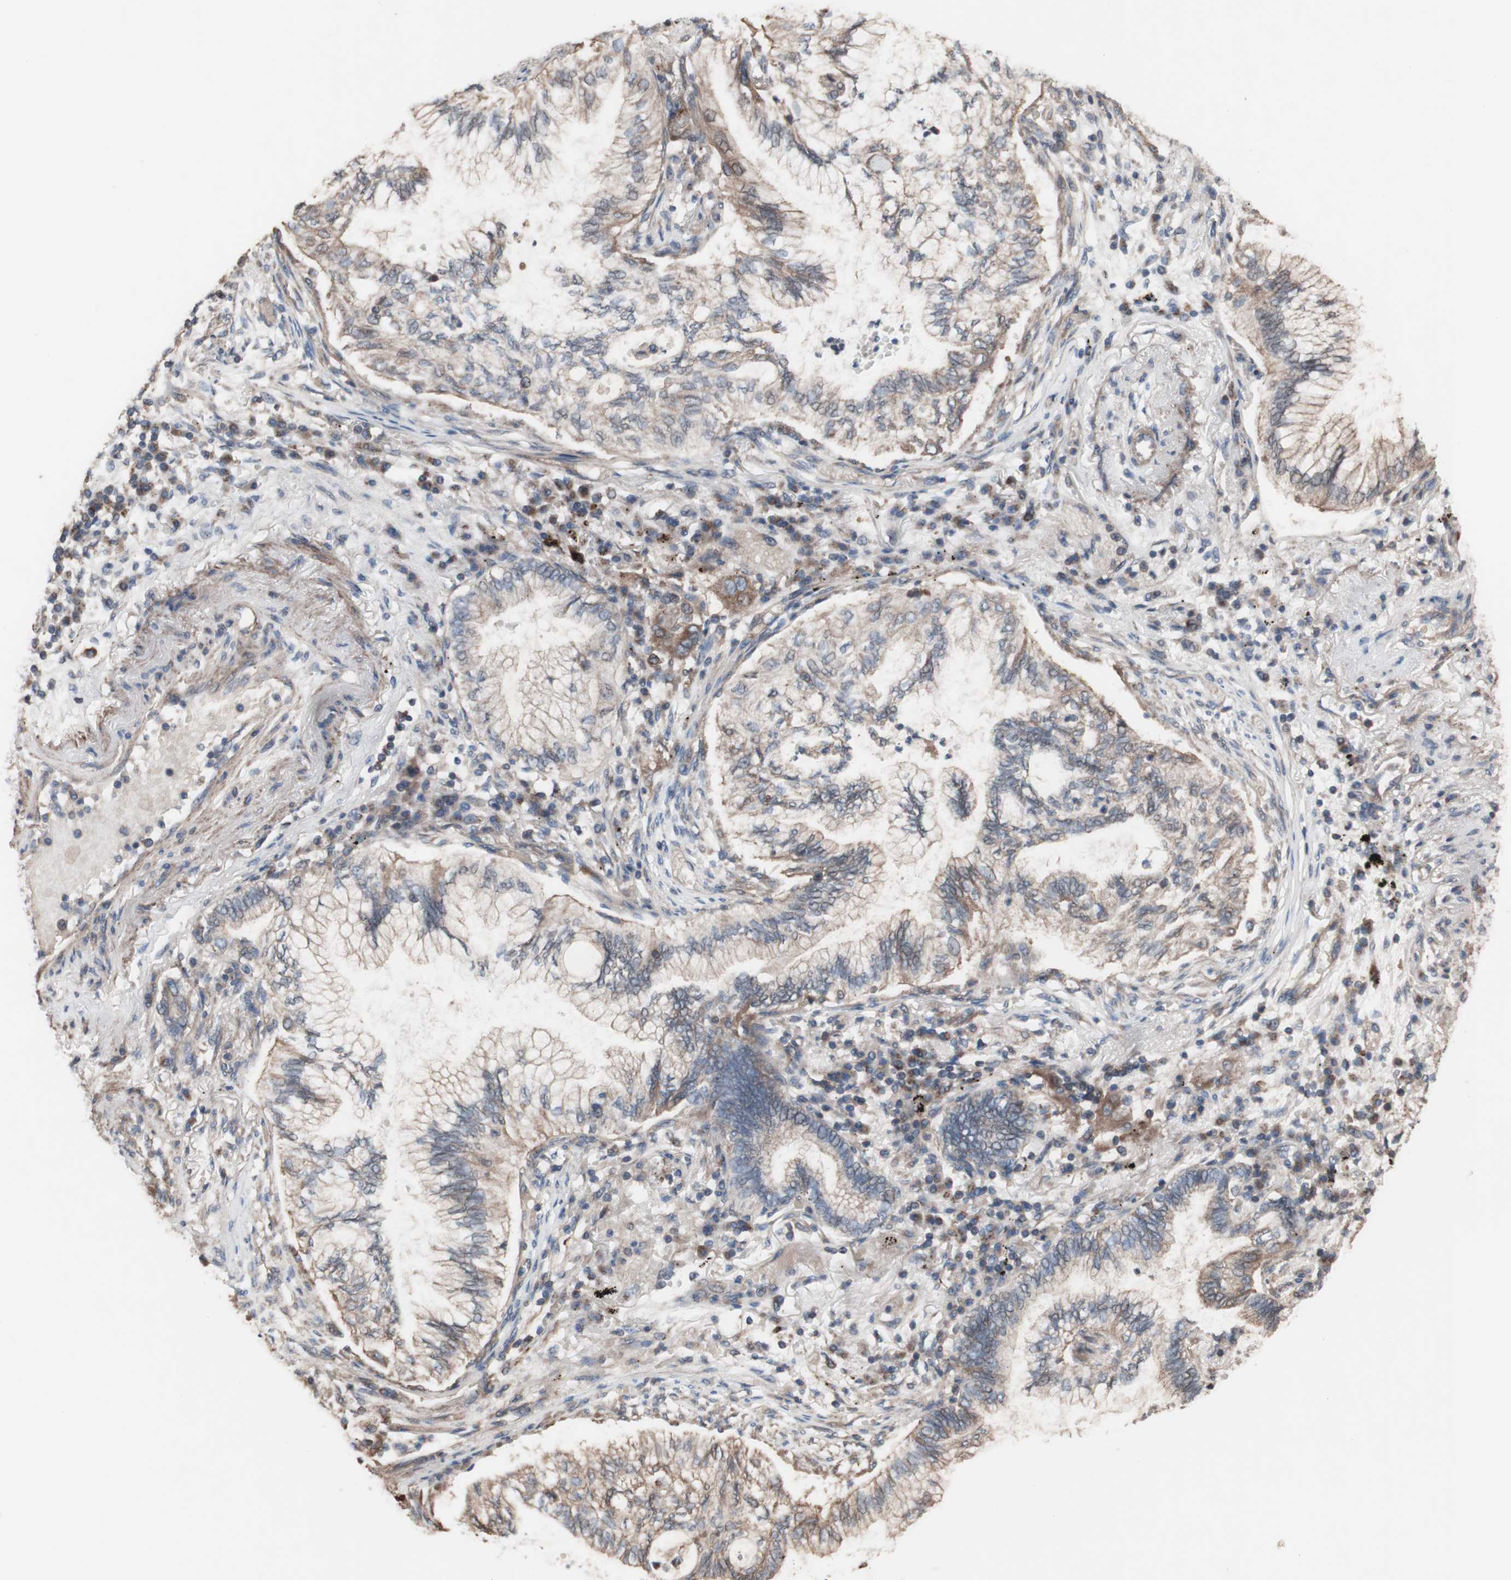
{"staining": {"intensity": "moderate", "quantity": ">75%", "location": "cytoplasmic/membranous"}, "tissue": "lung cancer", "cell_type": "Tumor cells", "image_type": "cancer", "snomed": [{"axis": "morphology", "description": "Normal tissue, NOS"}, {"axis": "morphology", "description": "Adenocarcinoma, NOS"}, {"axis": "topography", "description": "Bronchus"}, {"axis": "topography", "description": "Lung"}], "caption": "Human lung adenocarcinoma stained with a protein marker displays moderate staining in tumor cells.", "gene": "COPB1", "patient": {"sex": "female", "age": 70}}